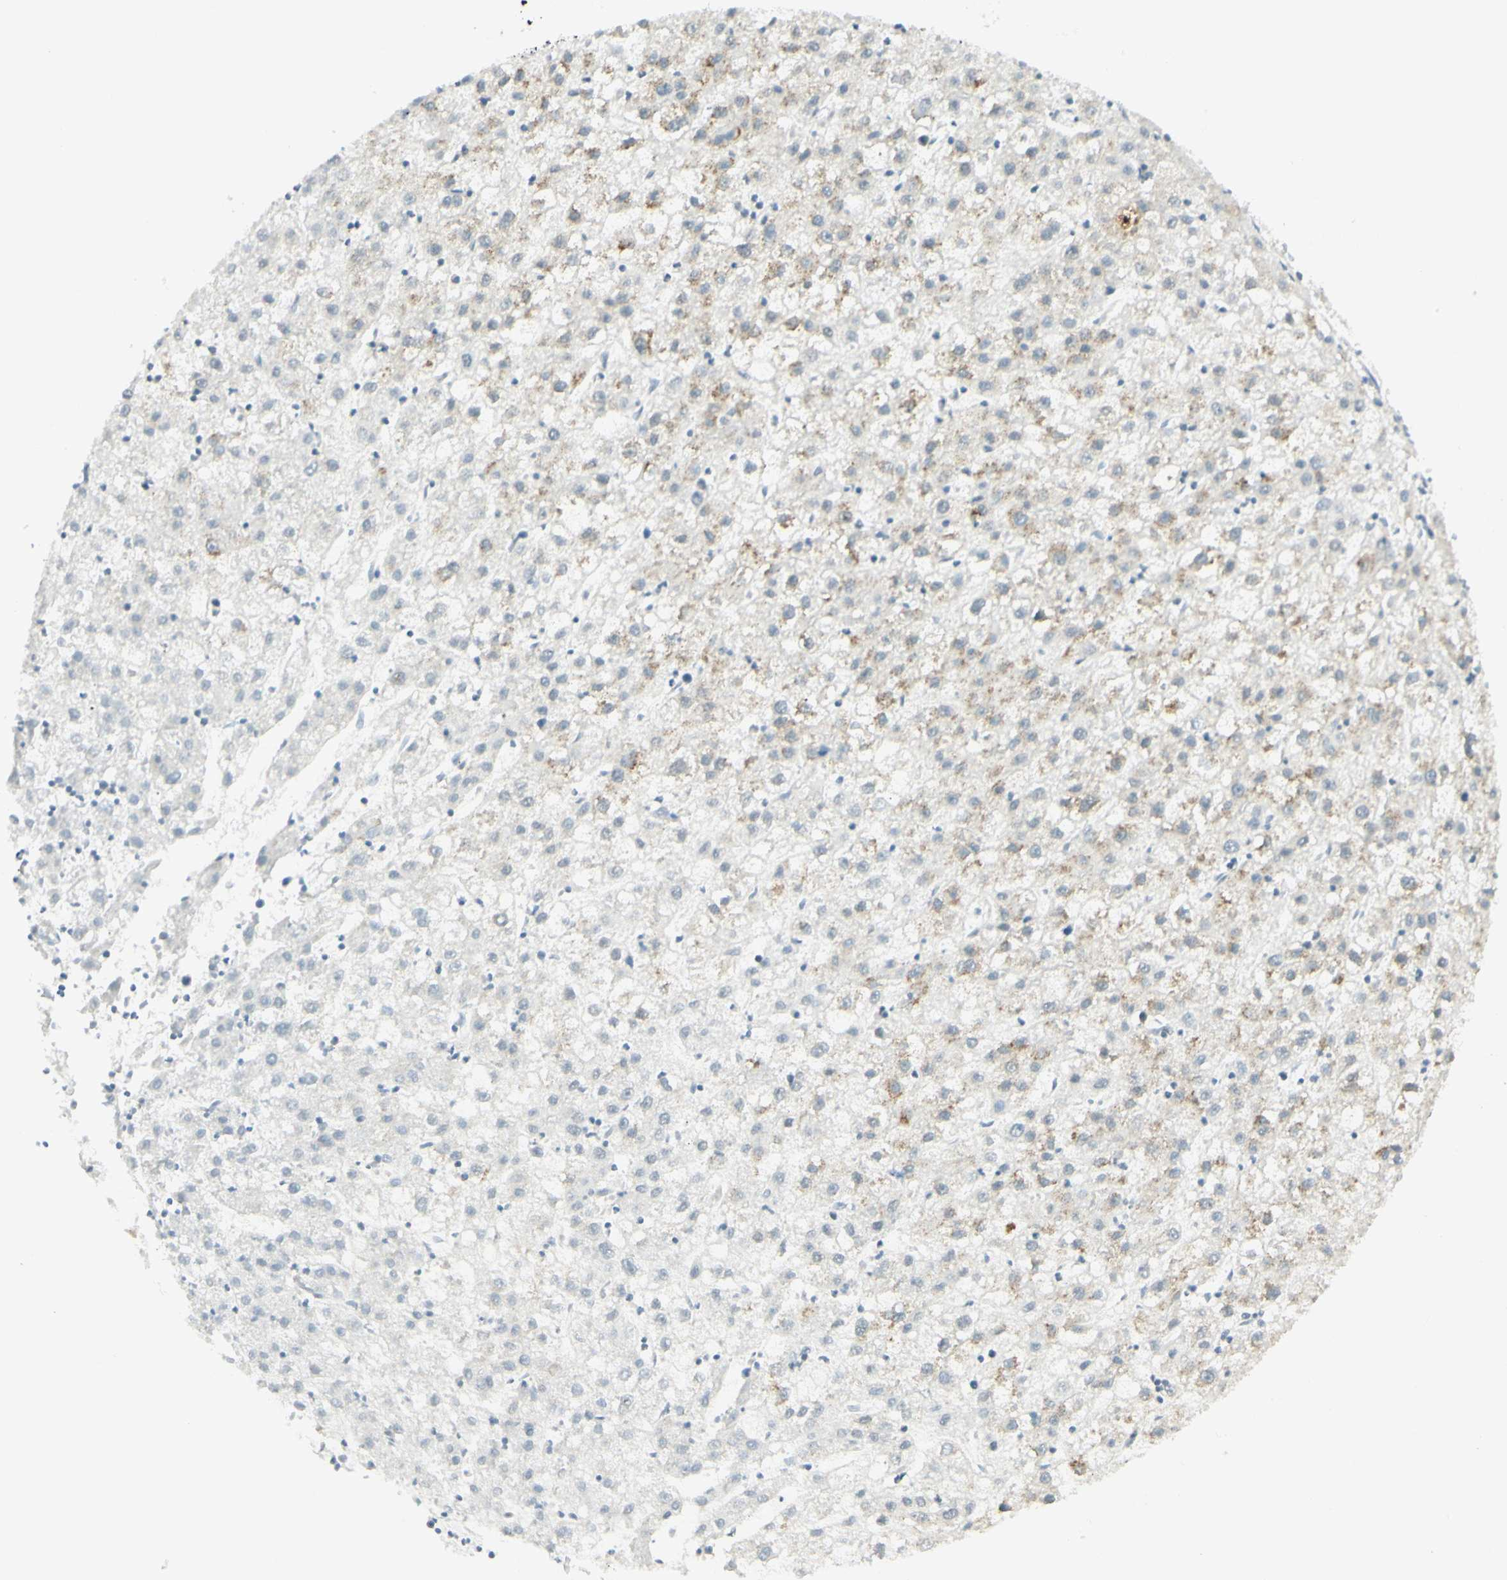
{"staining": {"intensity": "moderate", "quantity": "25%-75%", "location": "cytoplasmic/membranous"}, "tissue": "liver cancer", "cell_type": "Tumor cells", "image_type": "cancer", "snomed": [{"axis": "morphology", "description": "Carcinoma, Hepatocellular, NOS"}, {"axis": "topography", "description": "Liver"}], "caption": "Liver cancer stained with a brown dye reveals moderate cytoplasmic/membranous positive staining in approximately 25%-75% of tumor cells.", "gene": "PMS2", "patient": {"sex": "male", "age": 72}}